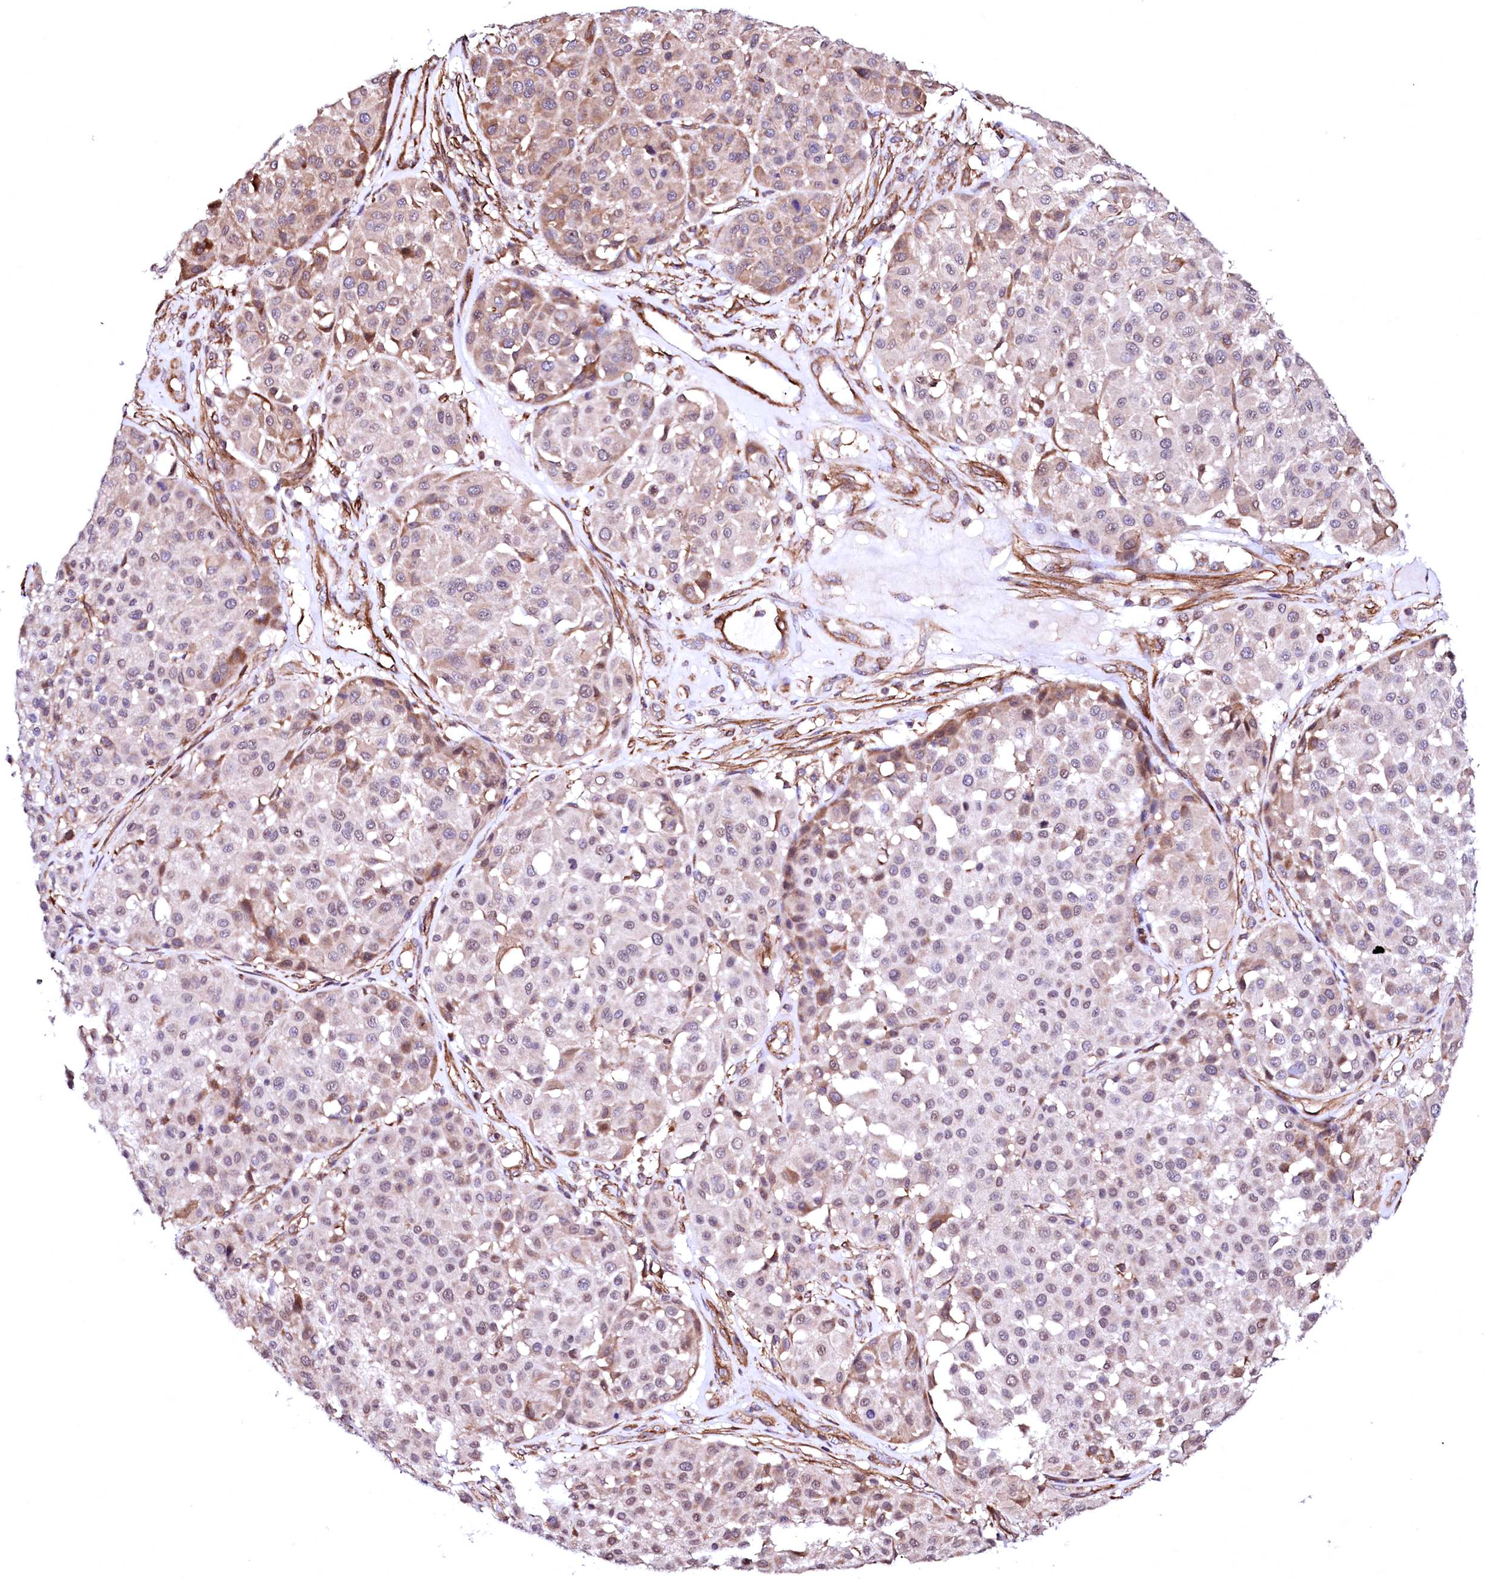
{"staining": {"intensity": "weak", "quantity": "<25%", "location": "cytoplasmic/membranous"}, "tissue": "melanoma", "cell_type": "Tumor cells", "image_type": "cancer", "snomed": [{"axis": "morphology", "description": "Malignant melanoma, Metastatic site"}, {"axis": "topography", "description": "Soft tissue"}], "caption": "The immunohistochemistry histopathology image has no significant expression in tumor cells of melanoma tissue.", "gene": "GPR176", "patient": {"sex": "male", "age": 41}}